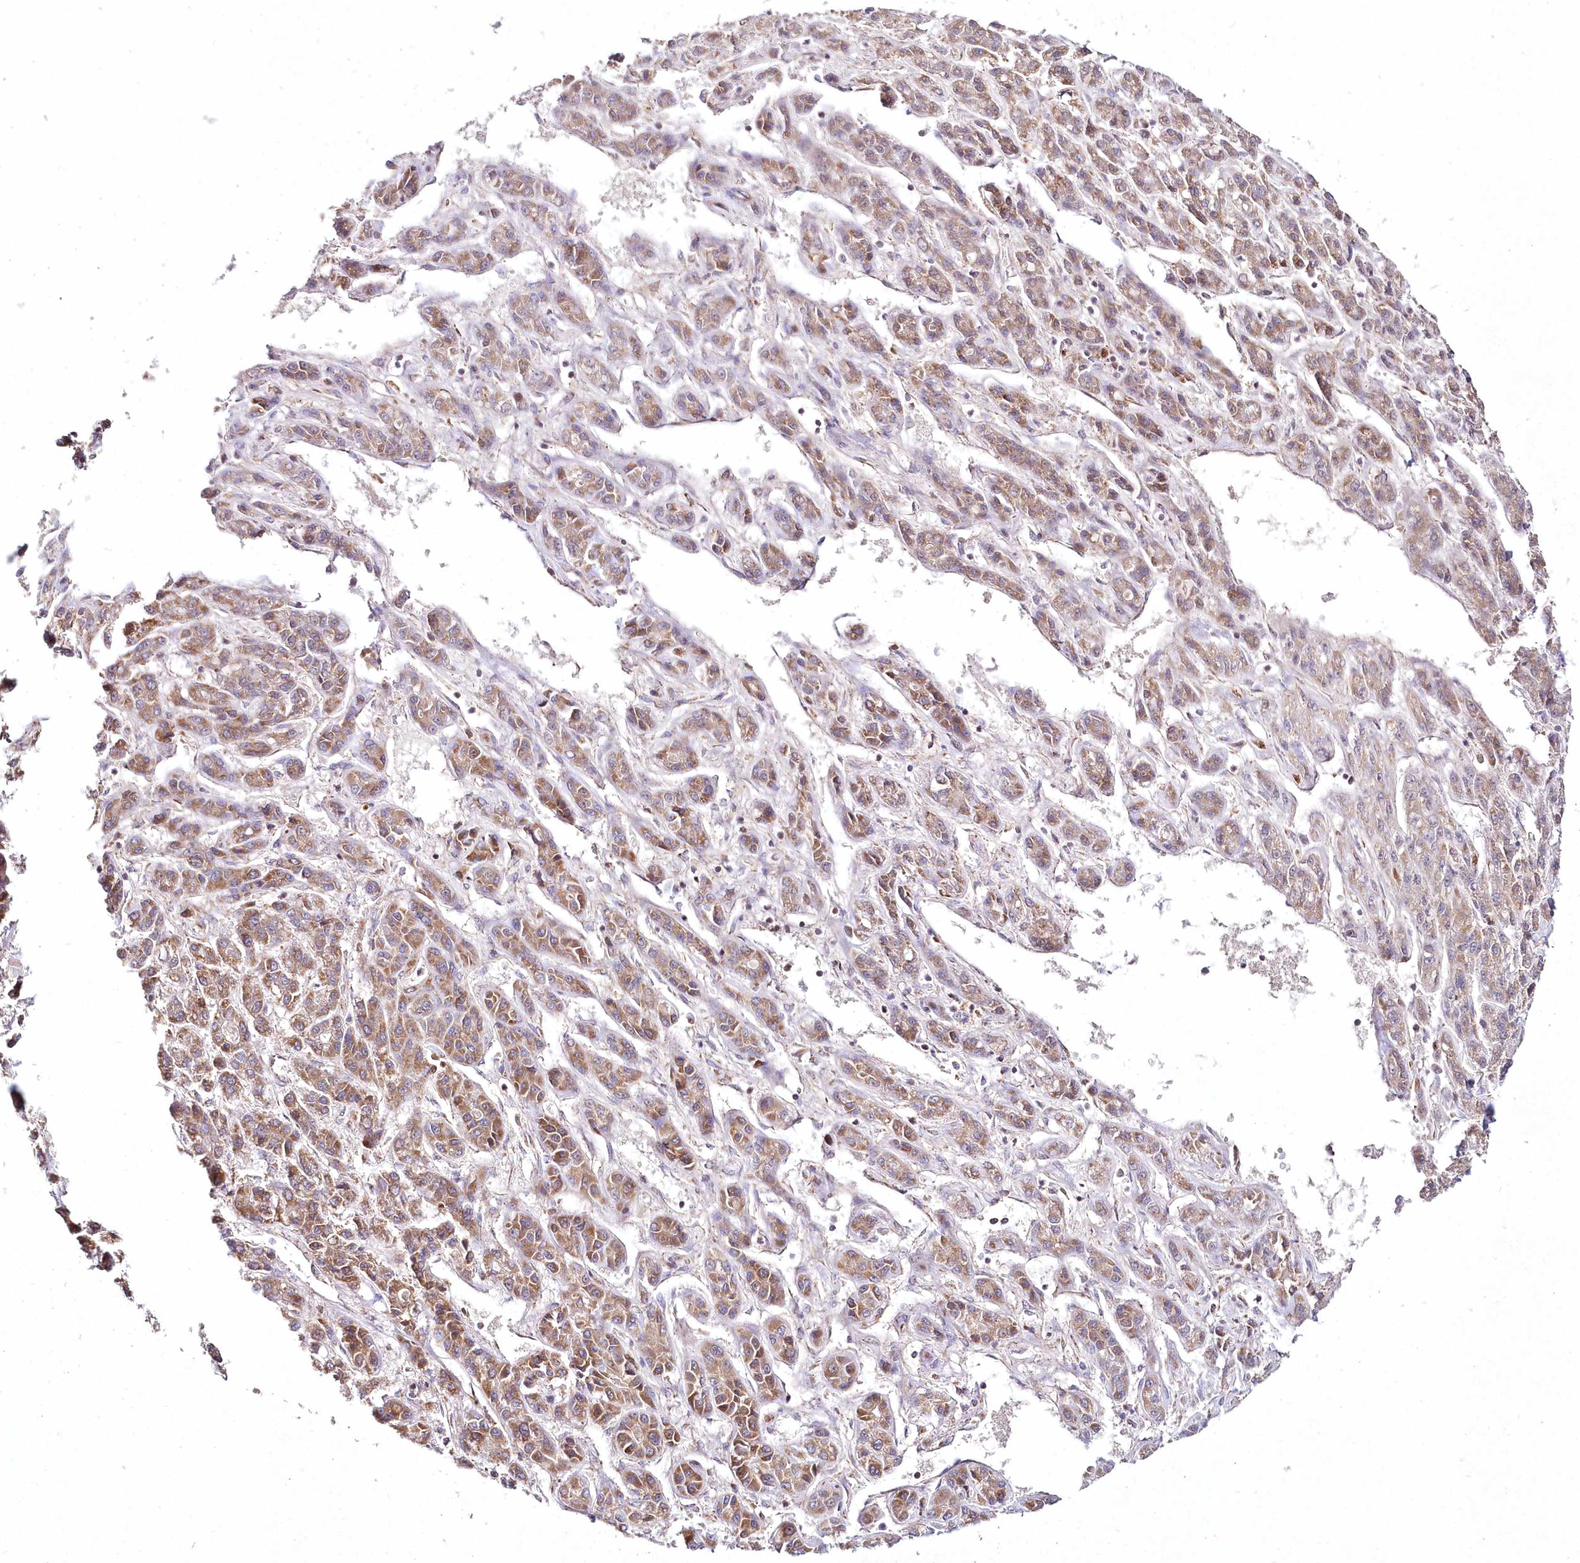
{"staining": {"intensity": "moderate", "quantity": ">75%", "location": "cytoplasmic/membranous"}, "tissue": "liver cancer", "cell_type": "Tumor cells", "image_type": "cancer", "snomed": [{"axis": "morphology", "description": "Carcinoma, Hepatocellular, NOS"}, {"axis": "topography", "description": "Liver"}], "caption": "Brown immunohistochemical staining in human liver hepatocellular carcinoma displays moderate cytoplasmic/membranous expression in about >75% of tumor cells.", "gene": "DNA2", "patient": {"sex": "male", "age": 70}}